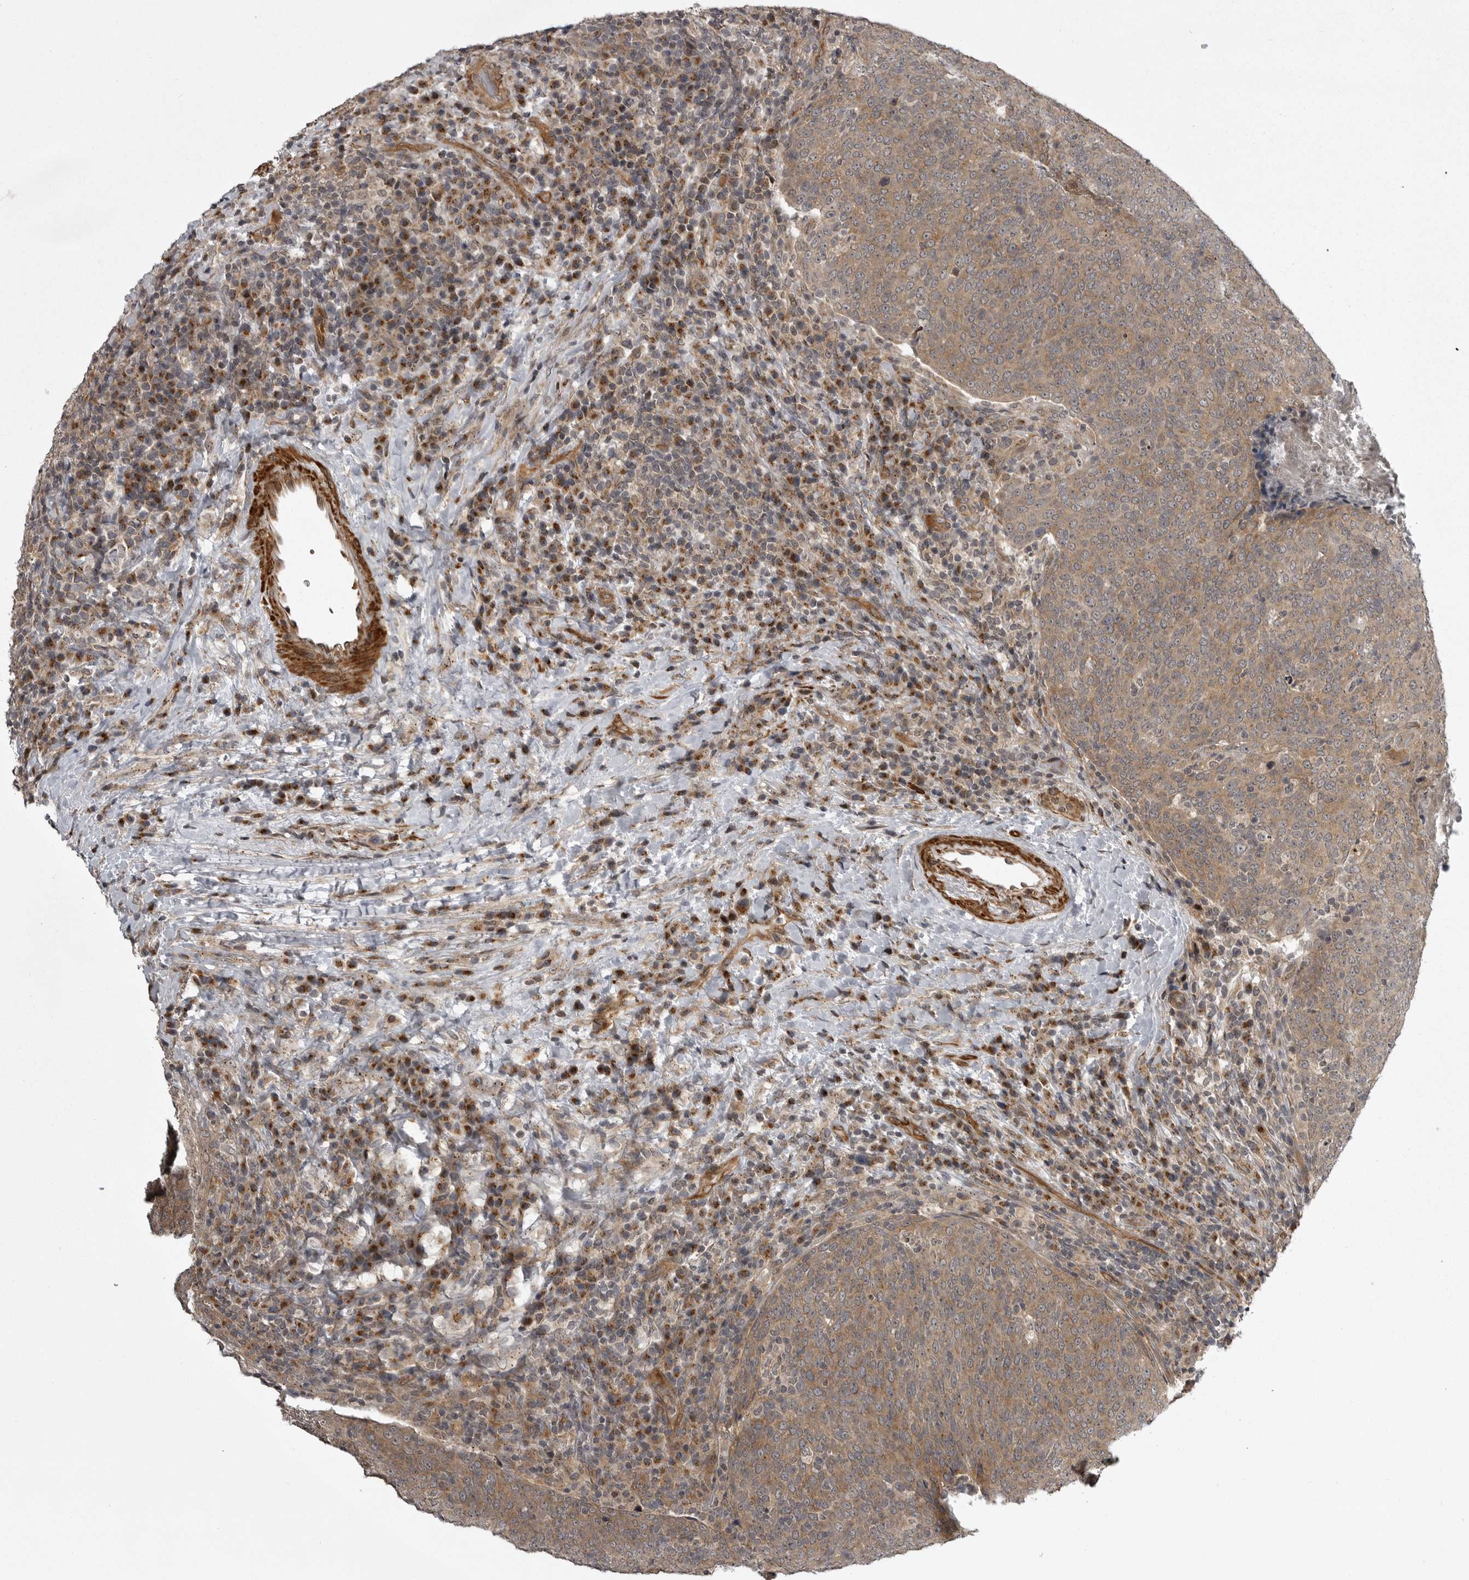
{"staining": {"intensity": "moderate", "quantity": ">75%", "location": "cytoplasmic/membranous"}, "tissue": "head and neck cancer", "cell_type": "Tumor cells", "image_type": "cancer", "snomed": [{"axis": "morphology", "description": "Squamous cell carcinoma, NOS"}, {"axis": "morphology", "description": "Squamous cell carcinoma, metastatic, NOS"}, {"axis": "topography", "description": "Lymph node"}, {"axis": "topography", "description": "Head-Neck"}], "caption": "Brown immunohistochemical staining in human head and neck cancer (metastatic squamous cell carcinoma) demonstrates moderate cytoplasmic/membranous staining in about >75% of tumor cells.", "gene": "SNX16", "patient": {"sex": "male", "age": 62}}